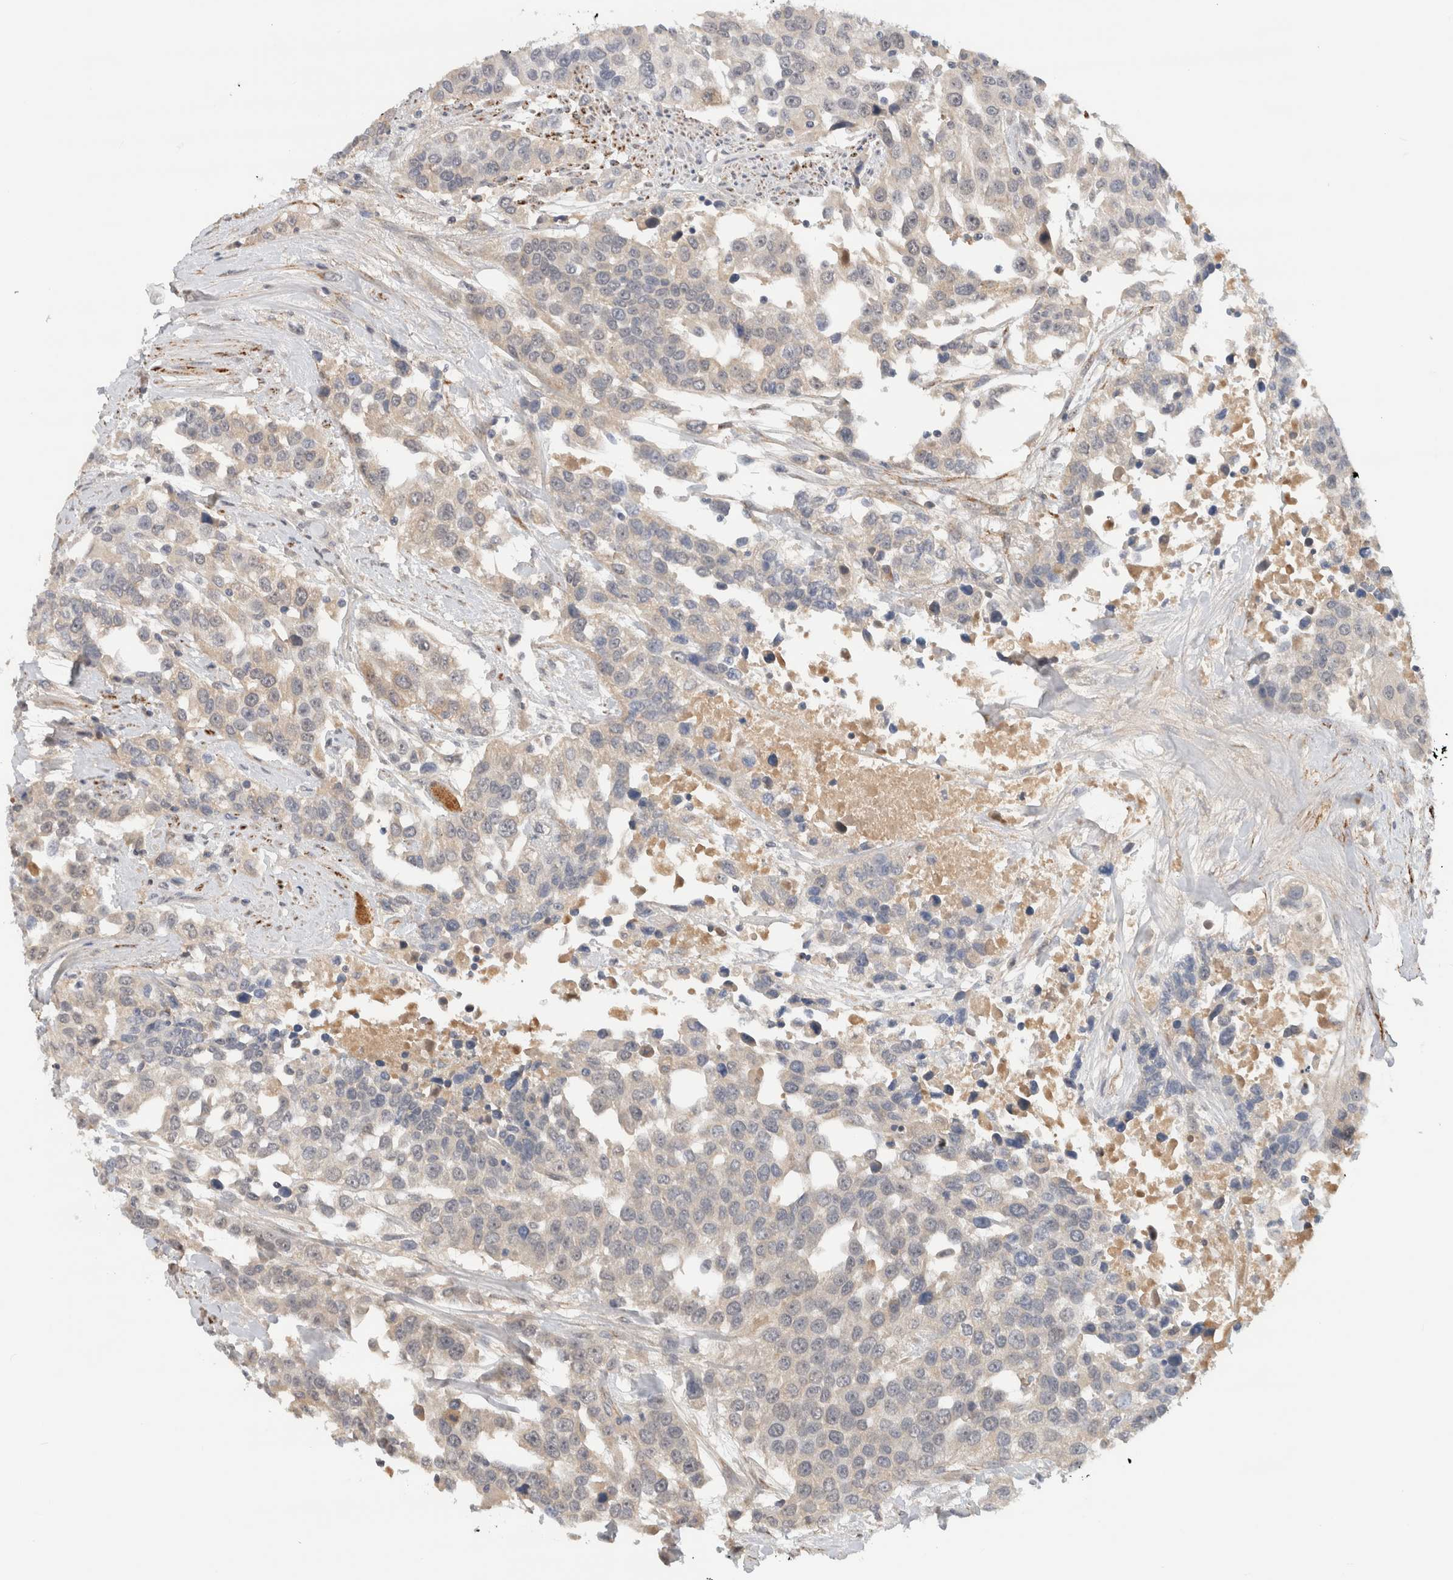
{"staining": {"intensity": "negative", "quantity": "none", "location": "none"}, "tissue": "urothelial cancer", "cell_type": "Tumor cells", "image_type": "cancer", "snomed": [{"axis": "morphology", "description": "Urothelial carcinoma, High grade"}, {"axis": "topography", "description": "Urinary bladder"}], "caption": "The IHC histopathology image has no significant staining in tumor cells of urothelial carcinoma (high-grade) tissue.", "gene": "HCN3", "patient": {"sex": "female", "age": 80}}